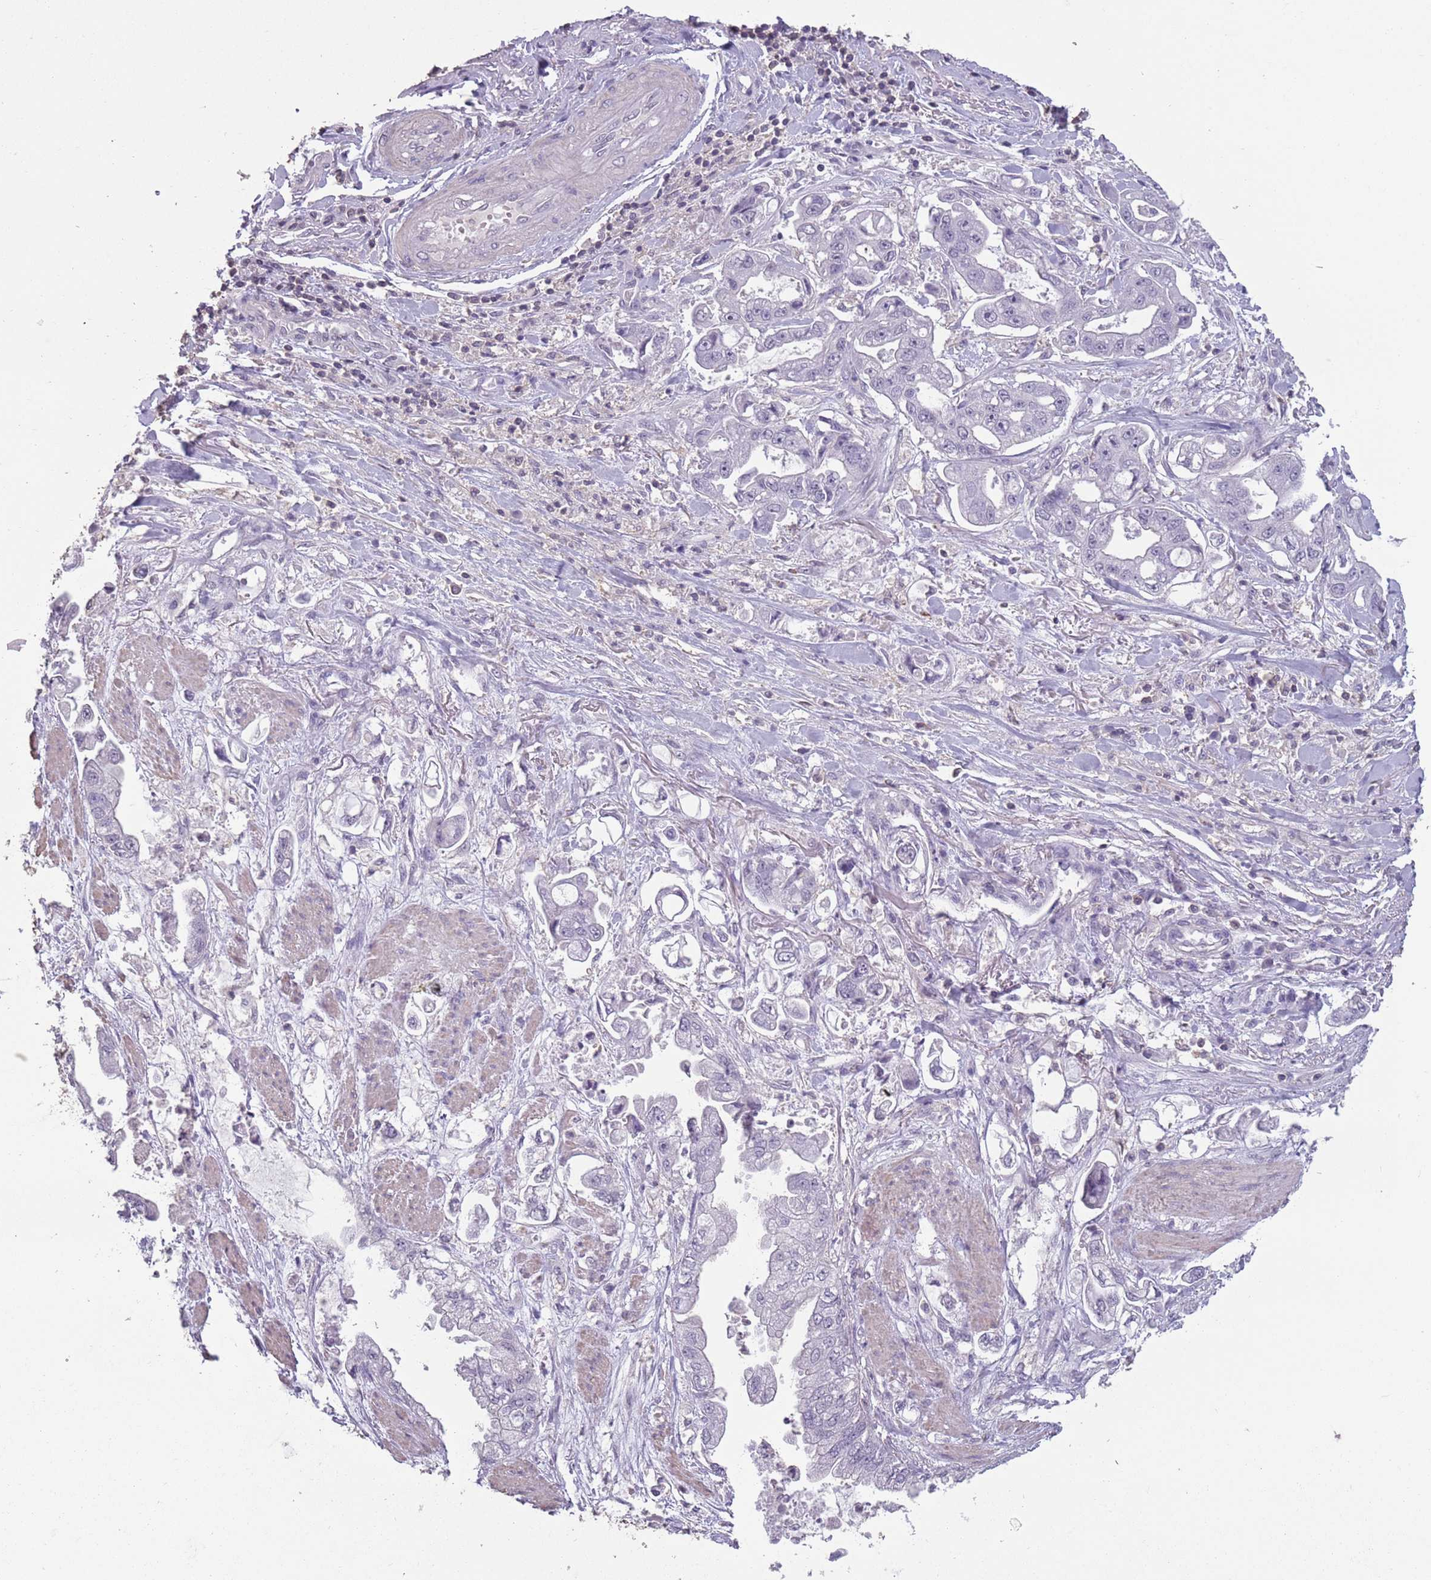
{"staining": {"intensity": "negative", "quantity": "none", "location": "none"}, "tissue": "stomach cancer", "cell_type": "Tumor cells", "image_type": "cancer", "snomed": [{"axis": "morphology", "description": "Adenocarcinoma, NOS"}, {"axis": "topography", "description": "Stomach"}], "caption": "Immunohistochemistry image of human stomach adenocarcinoma stained for a protein (brown), which displays no staining in tumor cells. (Brightfield microscopy of DAB immunohistochemistry (IHC) at high magnification).", "gene": "SUN5", "patient": {"sex": "male", "age": 62}}